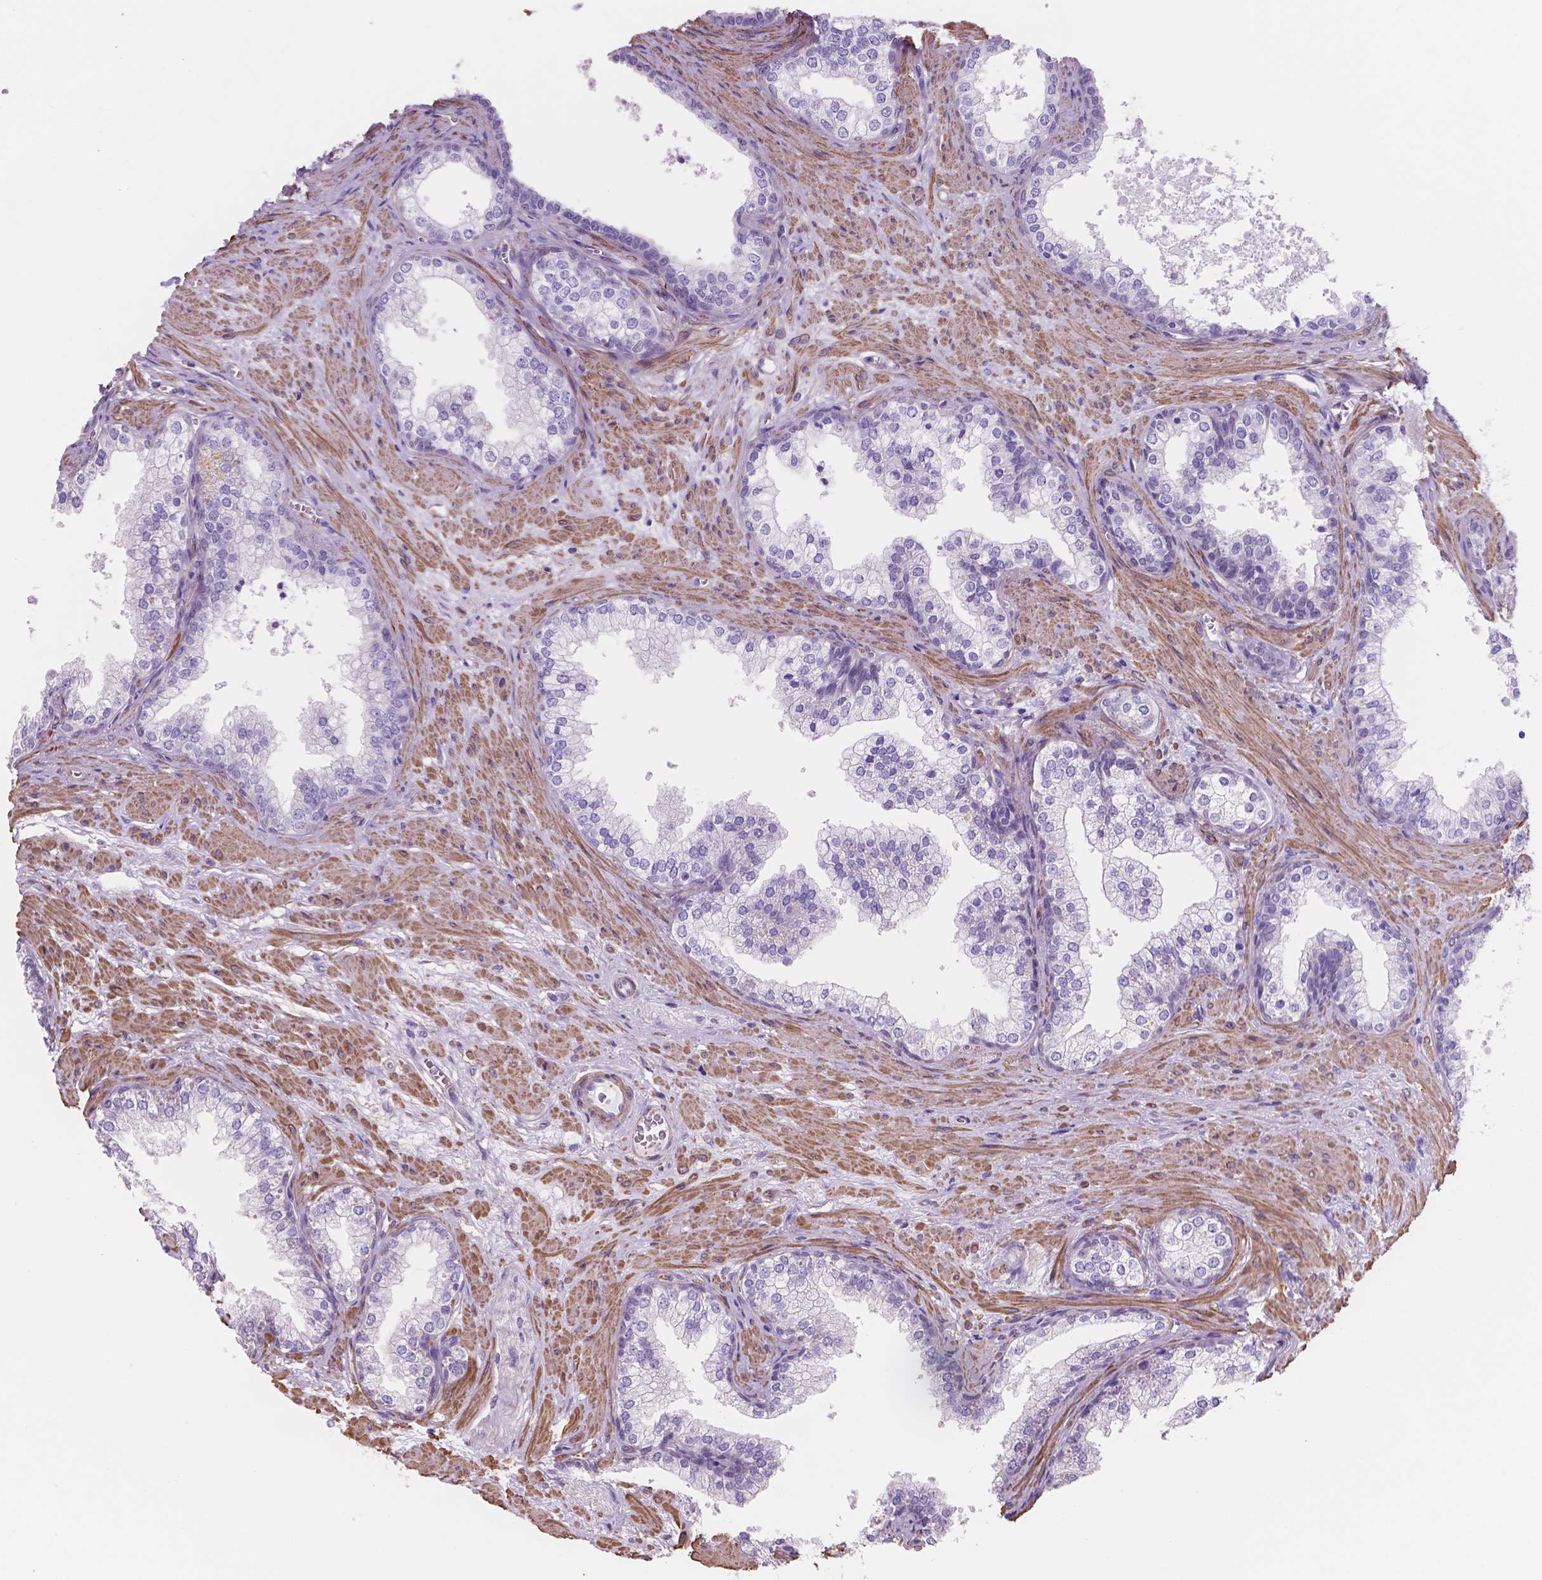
{"staining": {"intensity": "negative", "quantity": "none", "location": "none"}, "tissue": "prostate", "cell_type": "Glandular cells", "image_type": "normal", "snomed": [{"axis": "morphology", "description": "Normal tissue, NOS"}, {"axis": "topography", "description": "Prostate"}], "caption": "IHC micrograph of unremarkable prostate stained for a protein (brown), which demonstrates no positivity in glandular cells.", "gene": "TOR2A", "patient": {"sex": "male", "age": 79}}